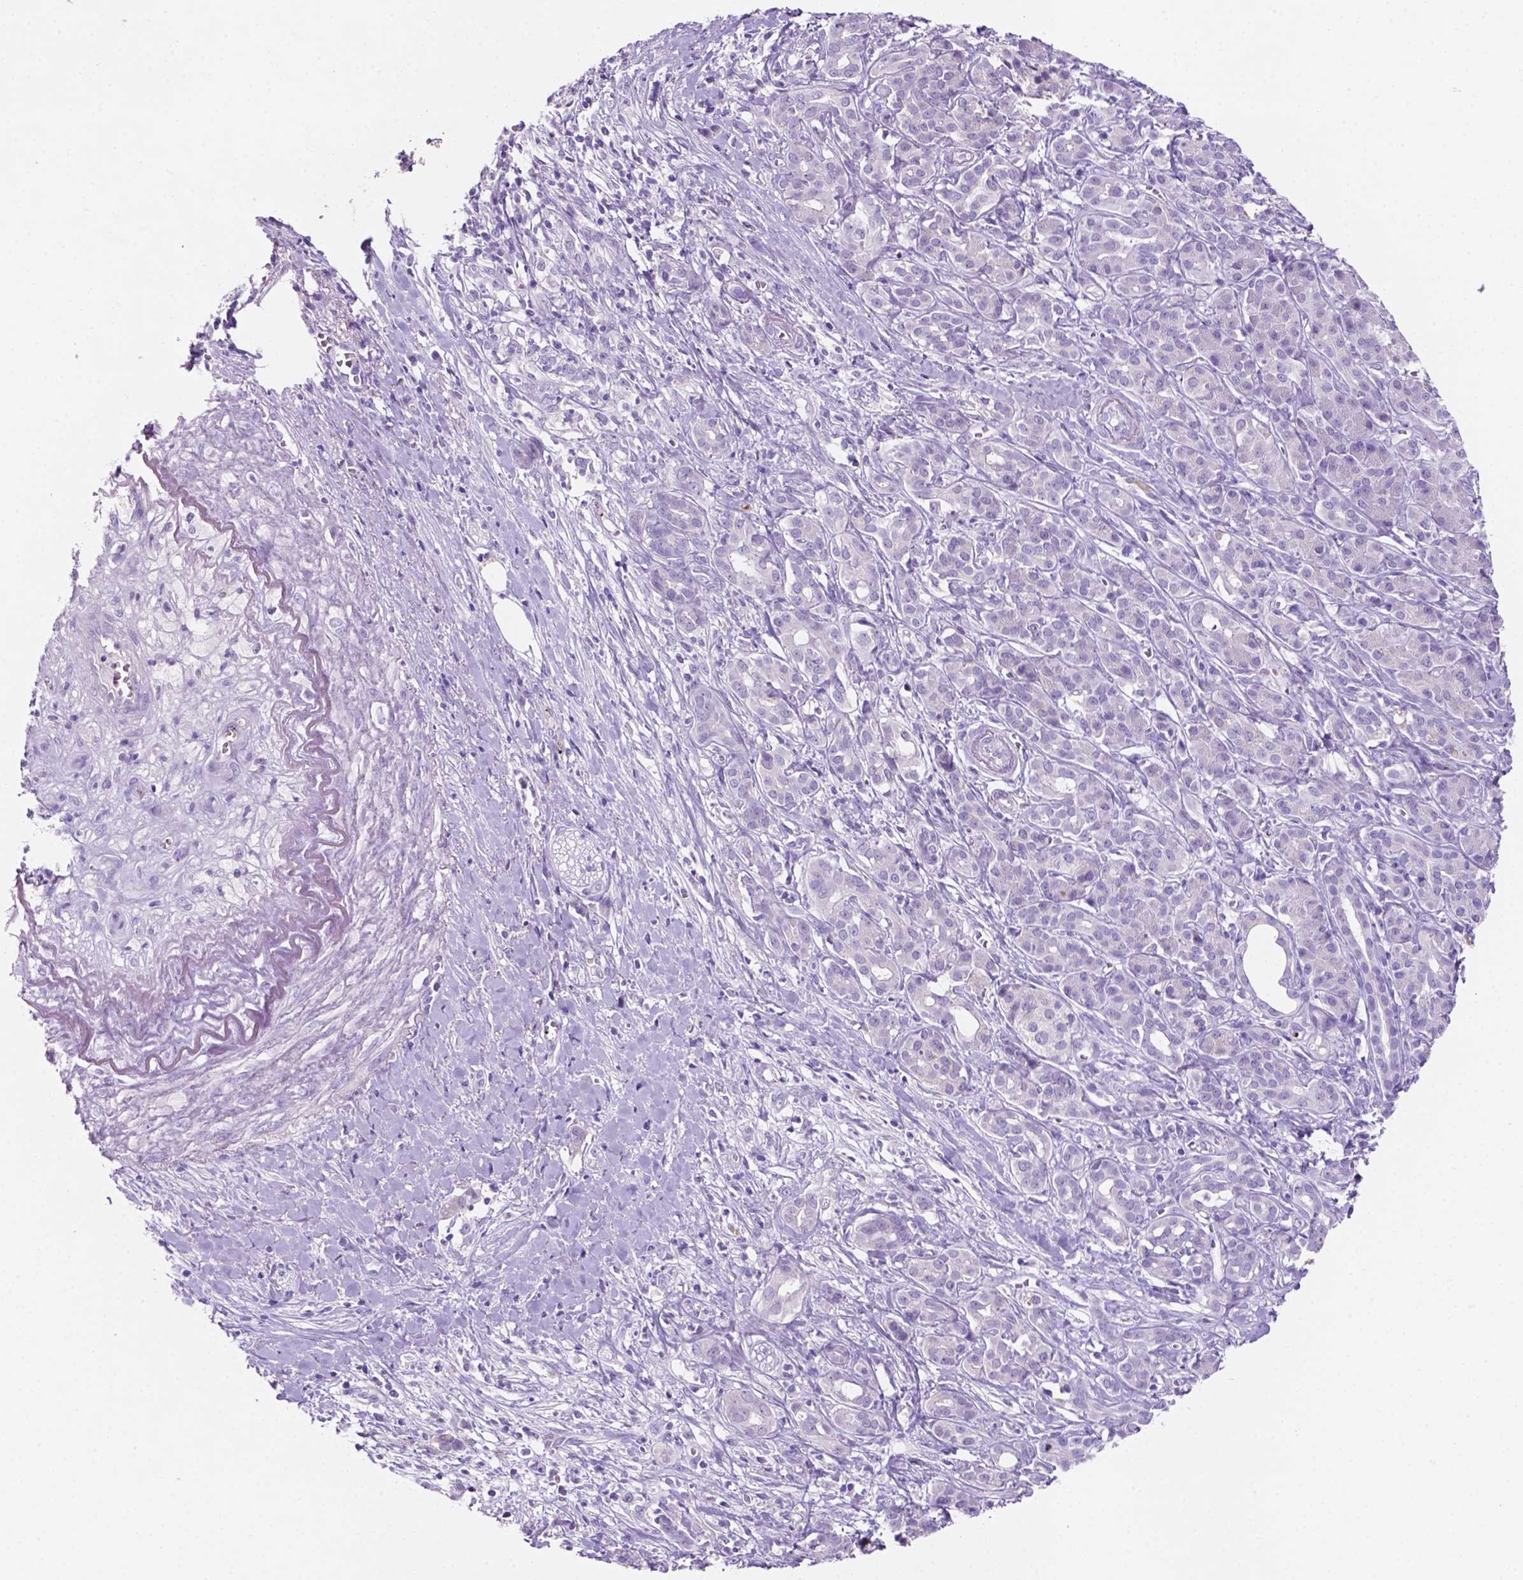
{"staining": {"intensity": "negative", "quantity": "none", "location": "none"}, "tissue": "pancreatic cancer", "cell_type": "Tumor cells", "image_type": "cancer", "snomed": [{"axis": "morphology", "description": "Adenocarcinoma, NOS"}, {"axis": "topography", "description": "Pancreas"}], "caption": "A high-resolution micrograph shows immunohistochemistry staining of pancreatic cancer (adenocarcinoma), which reveals no significant positivity in tumor cells.", "gene": "EBLN2", "patient": {"sex": "male", "age": 61}}